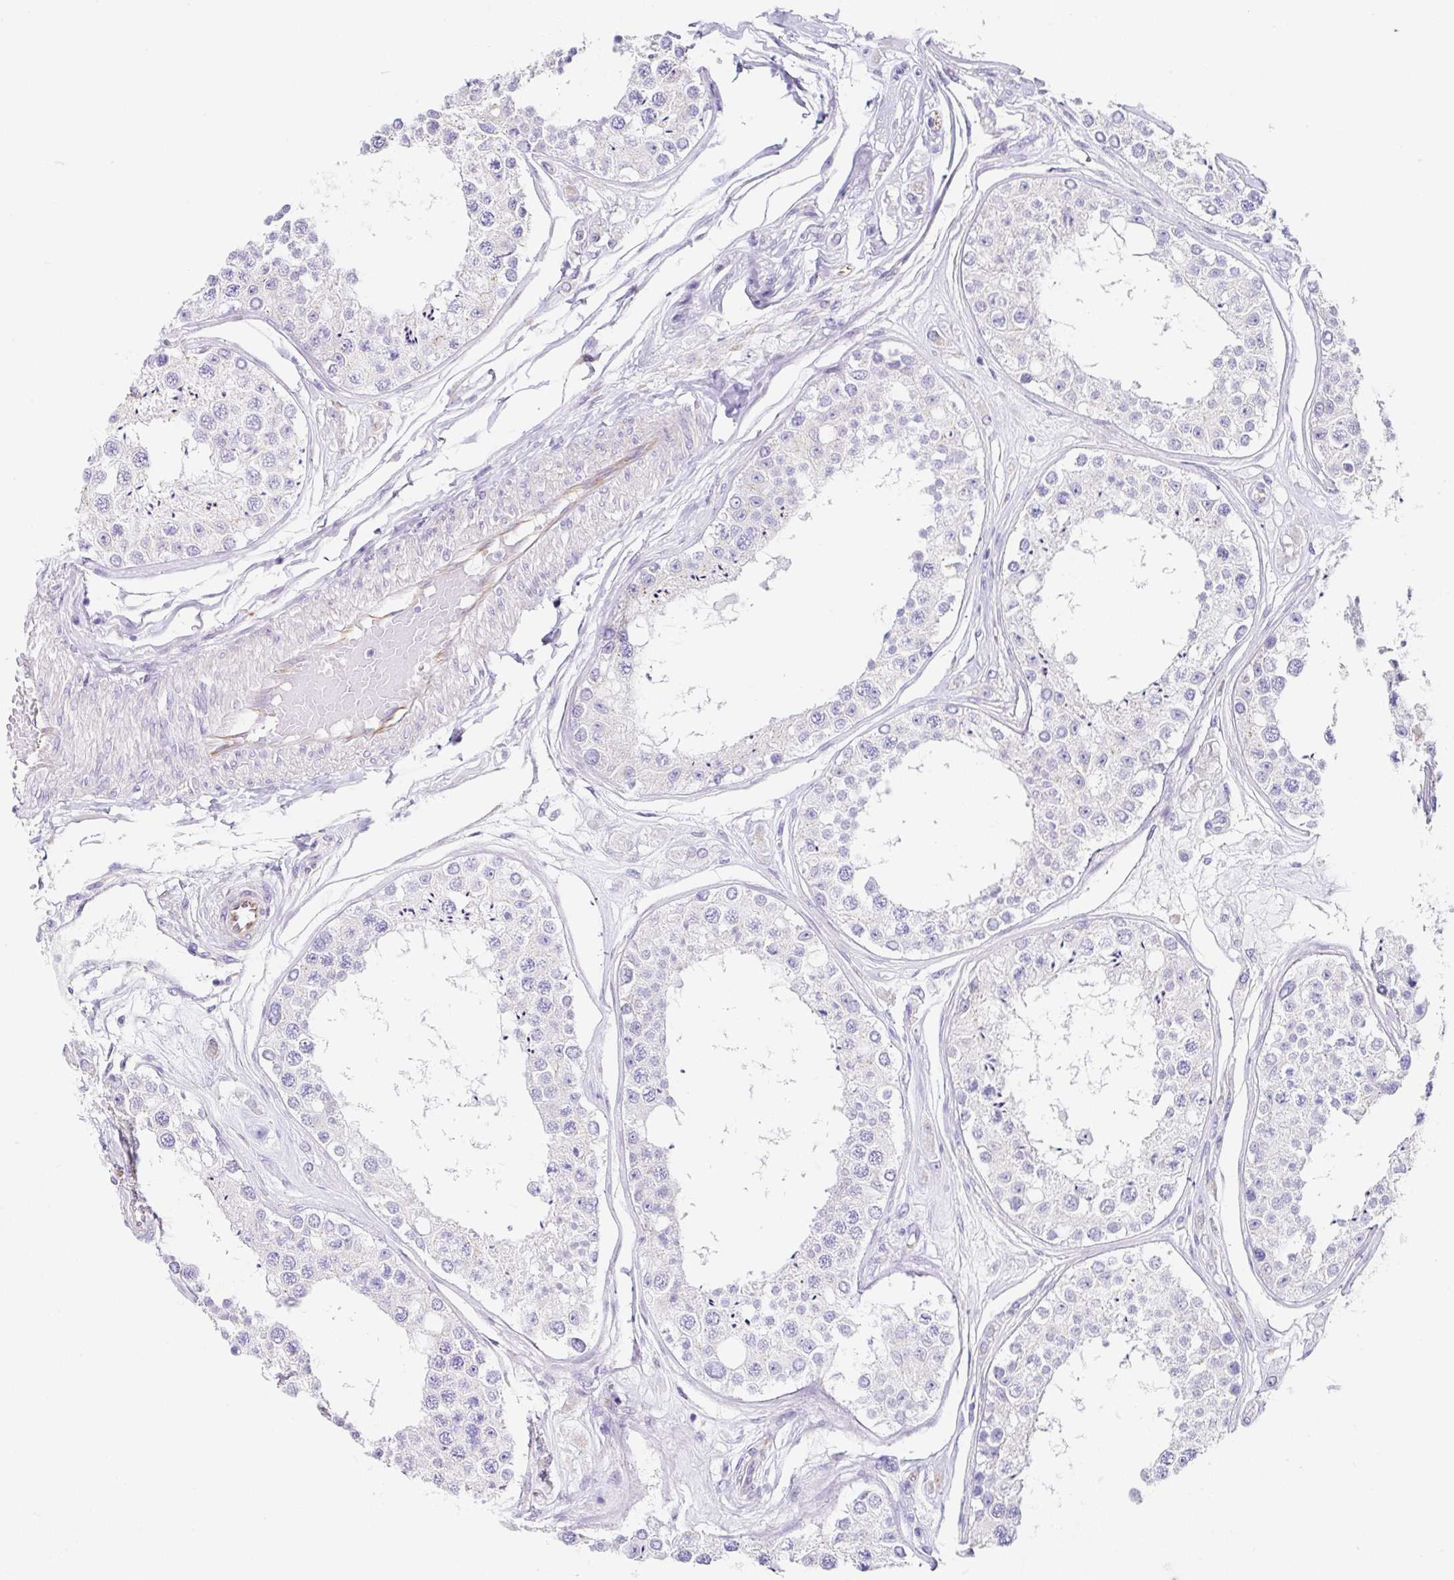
{"staining": {"intensity": "moderate", "quantity": "<25%", "location": "cytoplasmic/membranous"}, "tissue": "testis", "cell_type": "Cells in seminiferous ducts", "image_type": "normal", "snomed": [{"axis": "morphology", "description": "Normal tissue, NOS"}, {"axis": "topography", "description": "Testis"}], "caption": "Benign testis exhibits moderate cytoplasmic/membranous positivity in about <25% of cells in seminiferous ducts Nuclei are stained in blue..", "gene": "DKK4", "patient": {"sex": "male", "age": 25}}